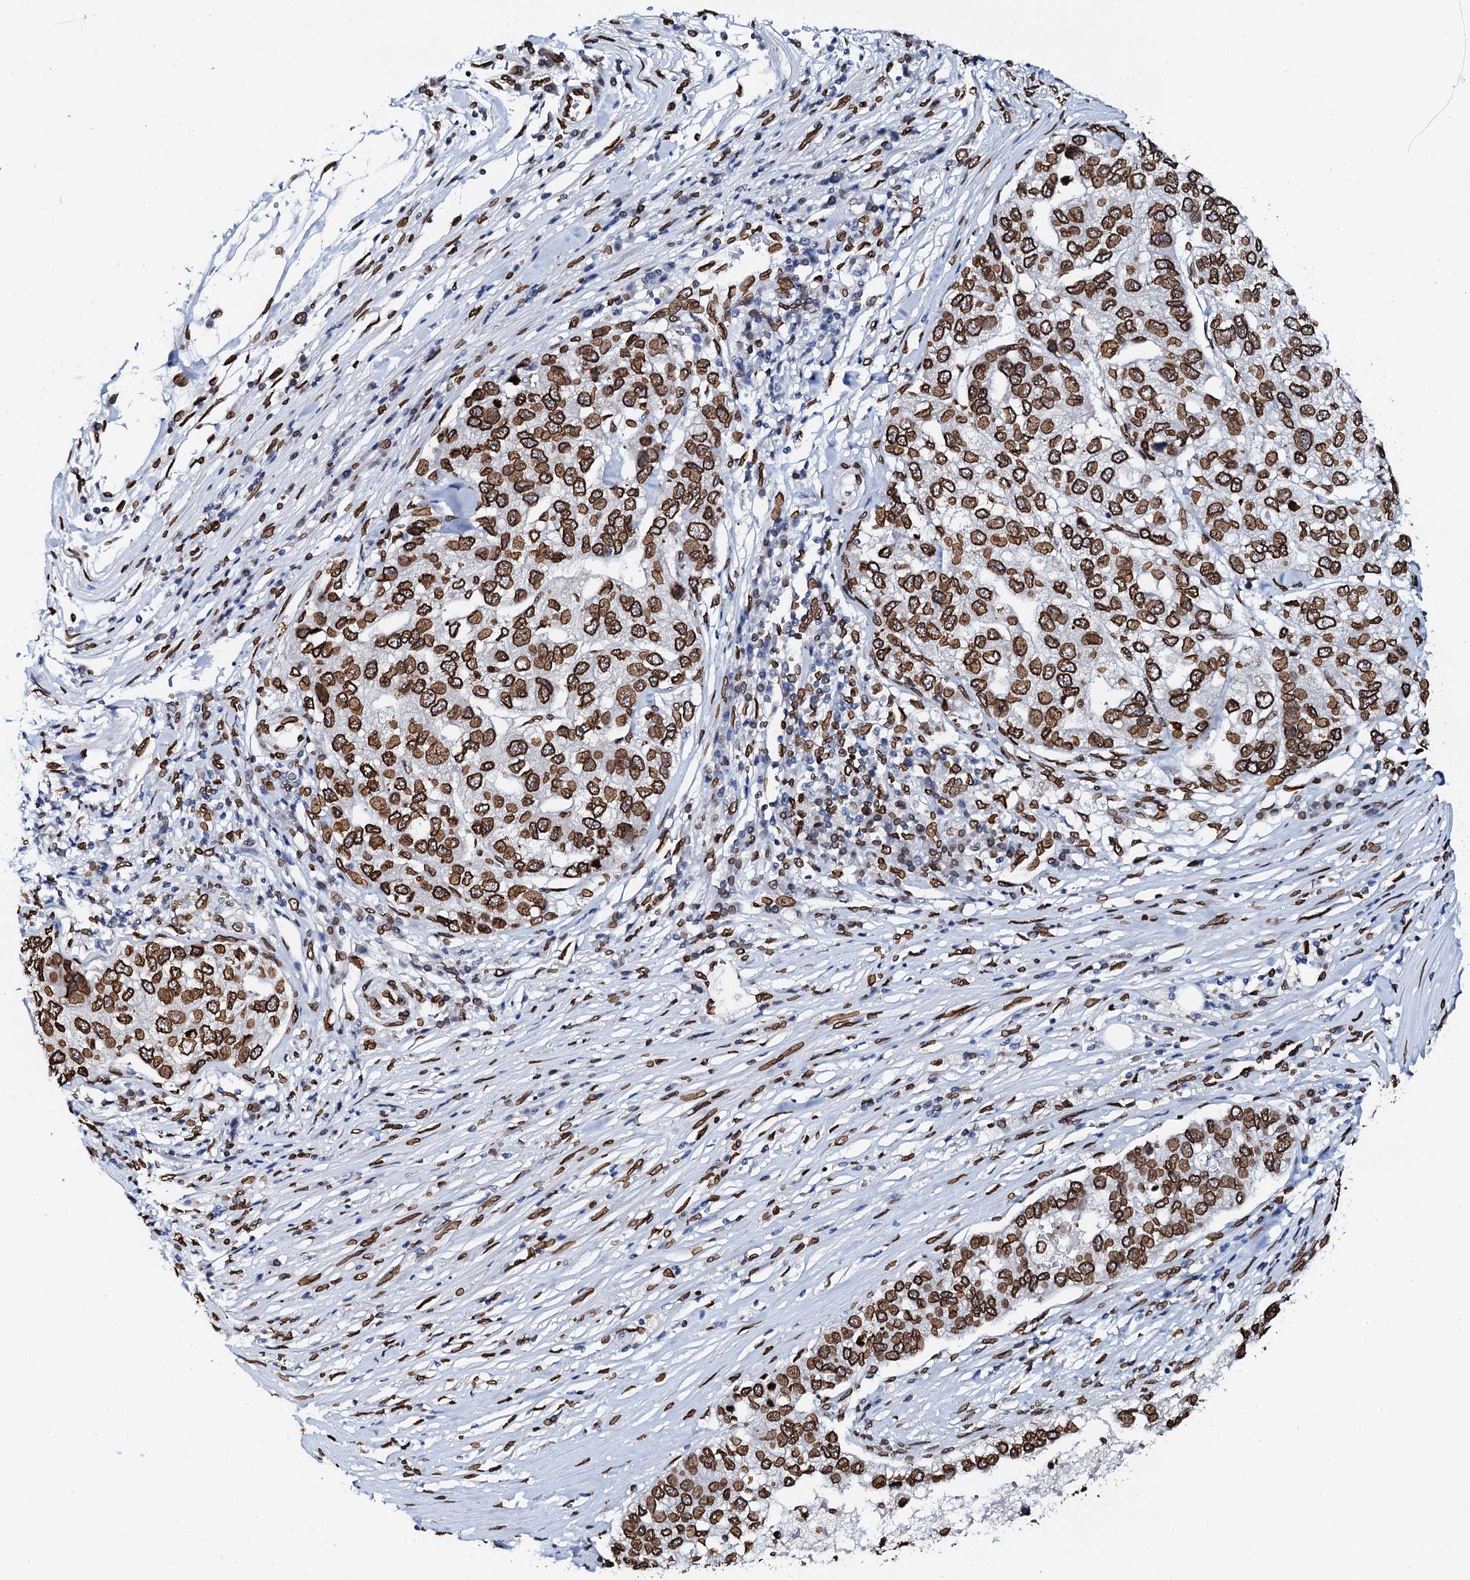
{"staining": {"intensity": "strong", "quantity": ">75%", "location": "nuclear"}, "tissue": "pancreatic cancer", "cell_type": "Tumor cells", "image_type": "cancer", "snomed": [{"axis": "morphology", "description": "Adenocarcinoma, NOS"}, {"axis": "topography", "description": "Pancreas"}], "caption": "Adenocarcinoma (pancreatic) stained with immunohistochemistry exhibits strong nuclear expression in approximately >75% of tumor cells.", "gene": "KATNAL2", "patient": {"sex": "female", "age": 61}}